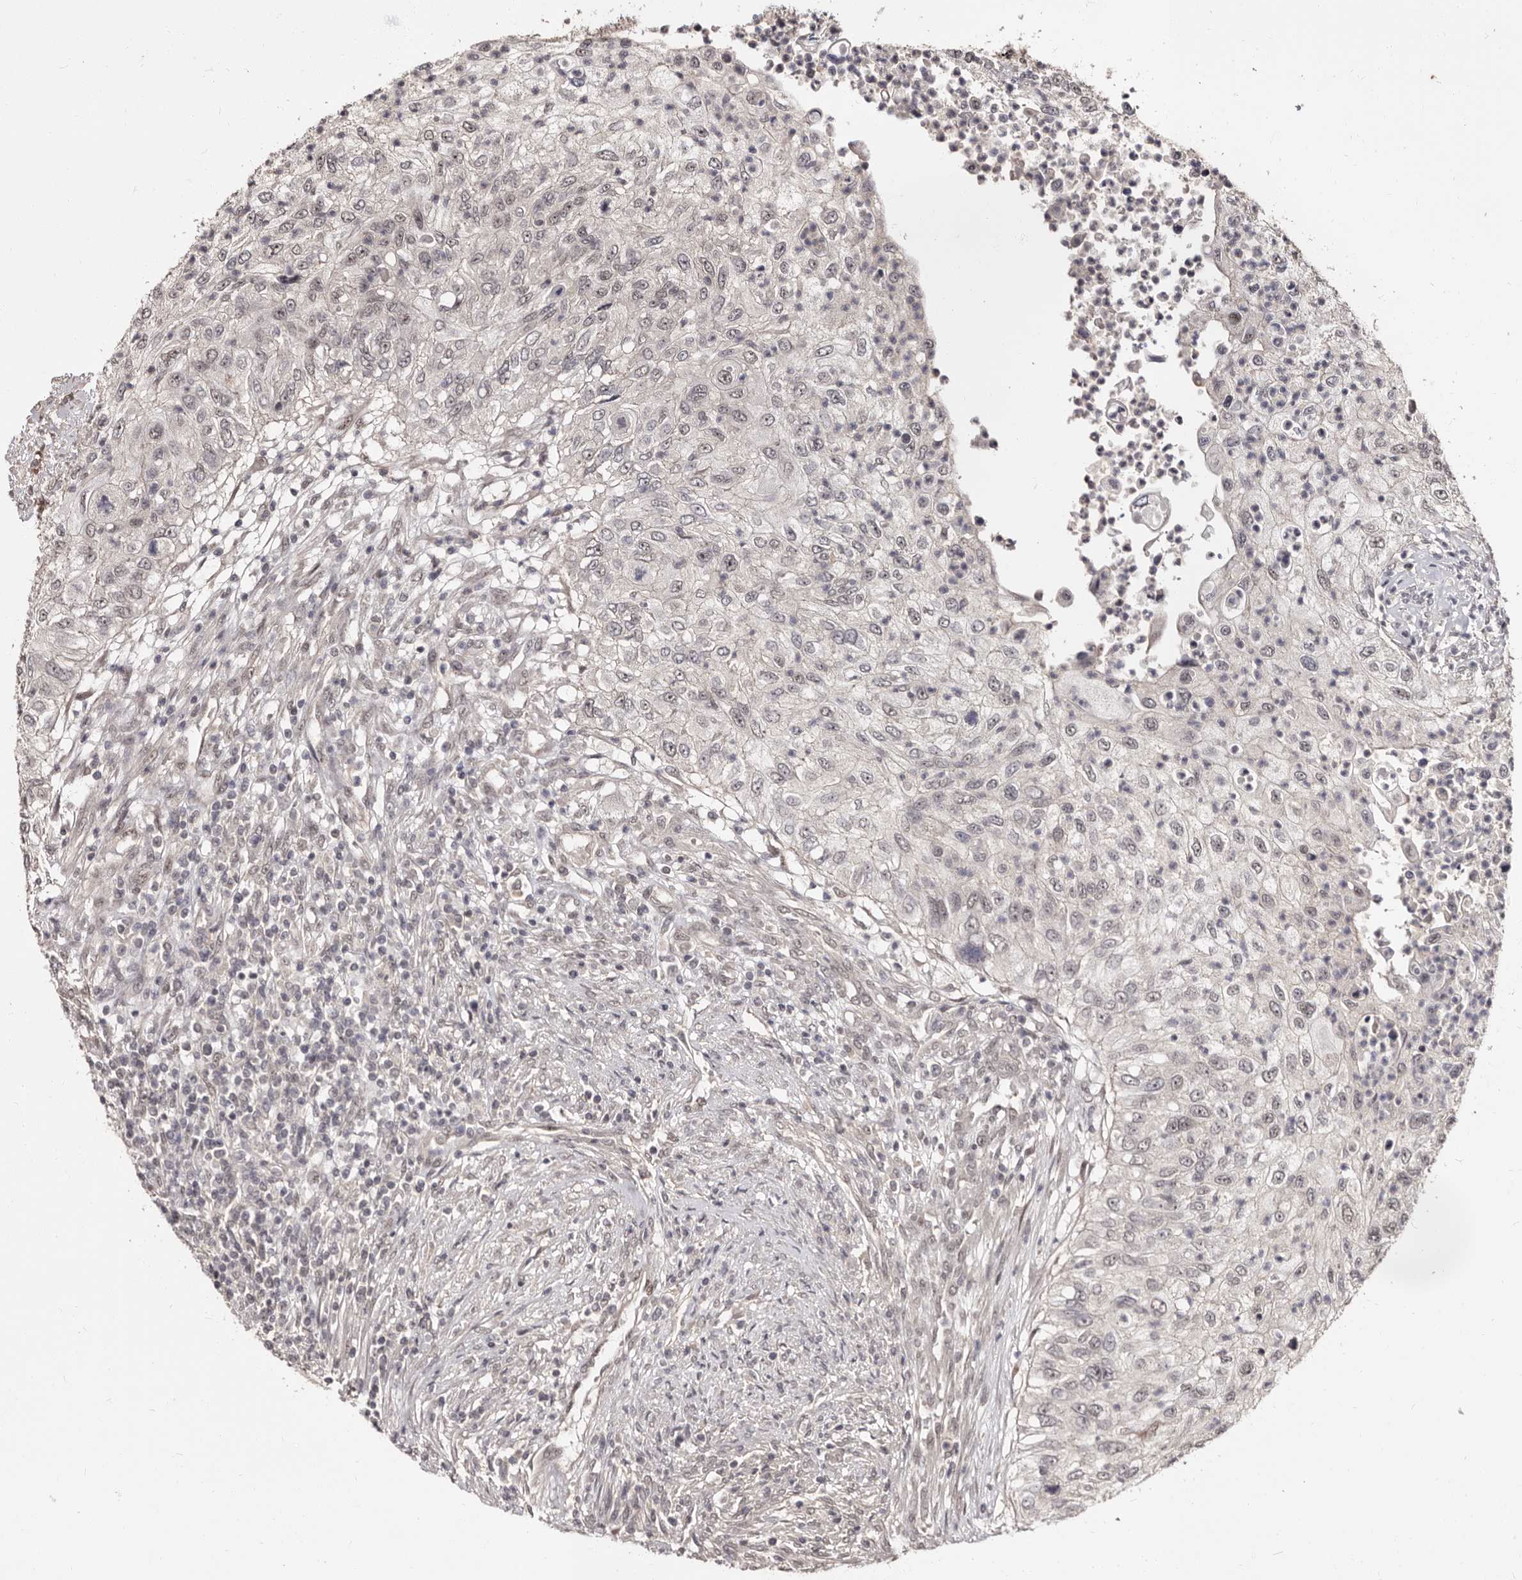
{"staining": {"intensity": "negative", "quantity": "none", "location": "none"}, "tissue": "urothelial cancer", "cell_type": "Tumor cells", "image_type": "cancer", "snomed": [{"axis": "morphology", "description": "Urothelial carcinoma, High grade"}, {"axis": "topography", "description": "Urinary bladder"}], "caption": "There is no significant expression in tumor cells of urothelial cancer.", "gene": "TBC1D22B", "patient": {"sex": "female", "age": 60}}